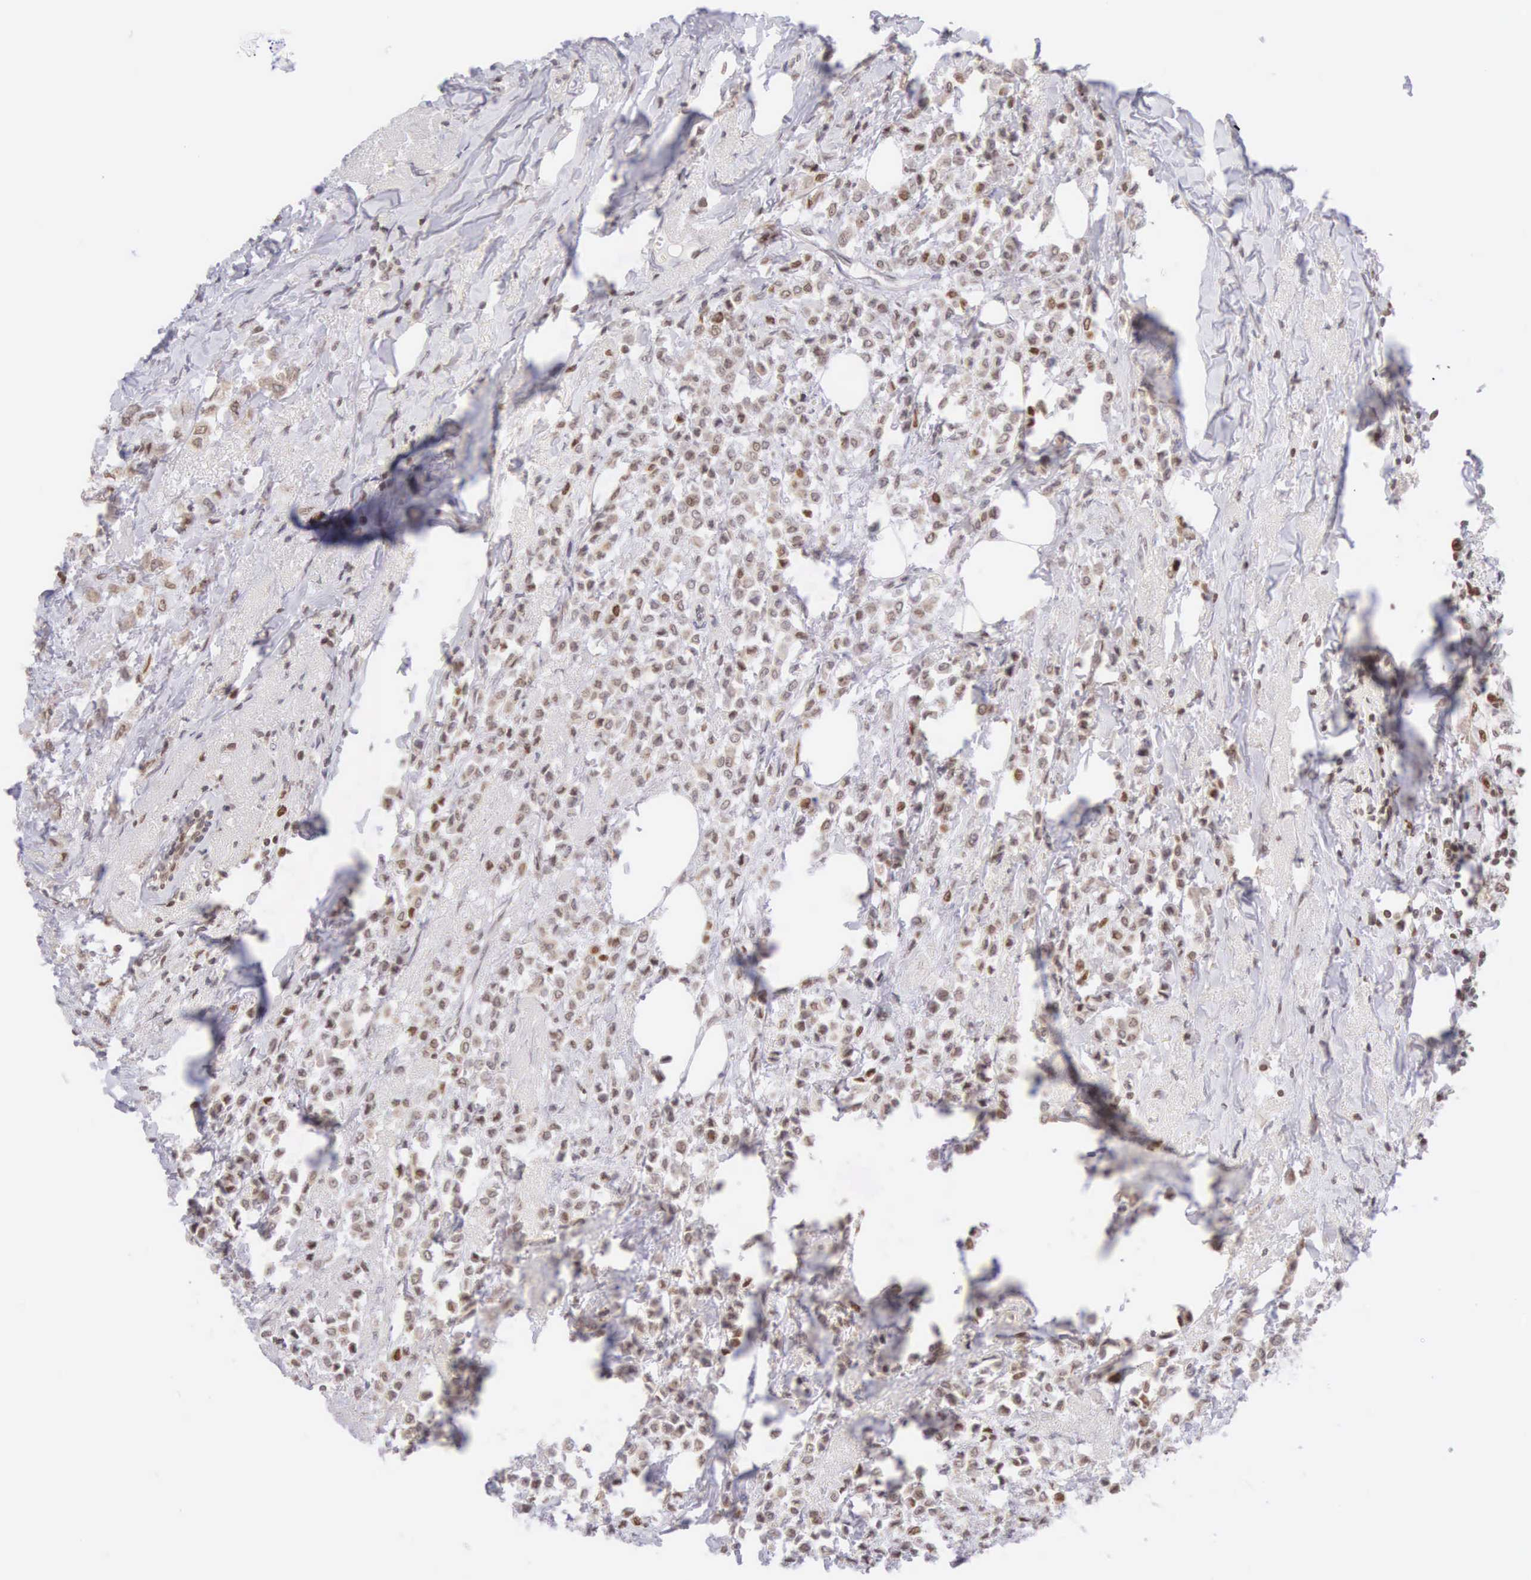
{"staining": {"intensity": "weak", "quantity": ">75%", "location": "nuclear"}, "tissue": "breast cancer", "cell_type": "Tumor cells", "image_type": "cancer", "snomed": [{"axis": "morphology", "description": "Lobular carcinoma"}, {"axis": "topography", "description": "Breast"}], "caption": "Breast lobular carcinoma stained for a protein reveals weak nuclear positivity in tumor cells. The staining was performed using DAB (3,3'-diaminobenzidine), with brown indicating positive protein expression. Nuclei are stained blue with hematoxylin.", "gene": "VRK1", "patient": {"sex": "female", "age": 85}}